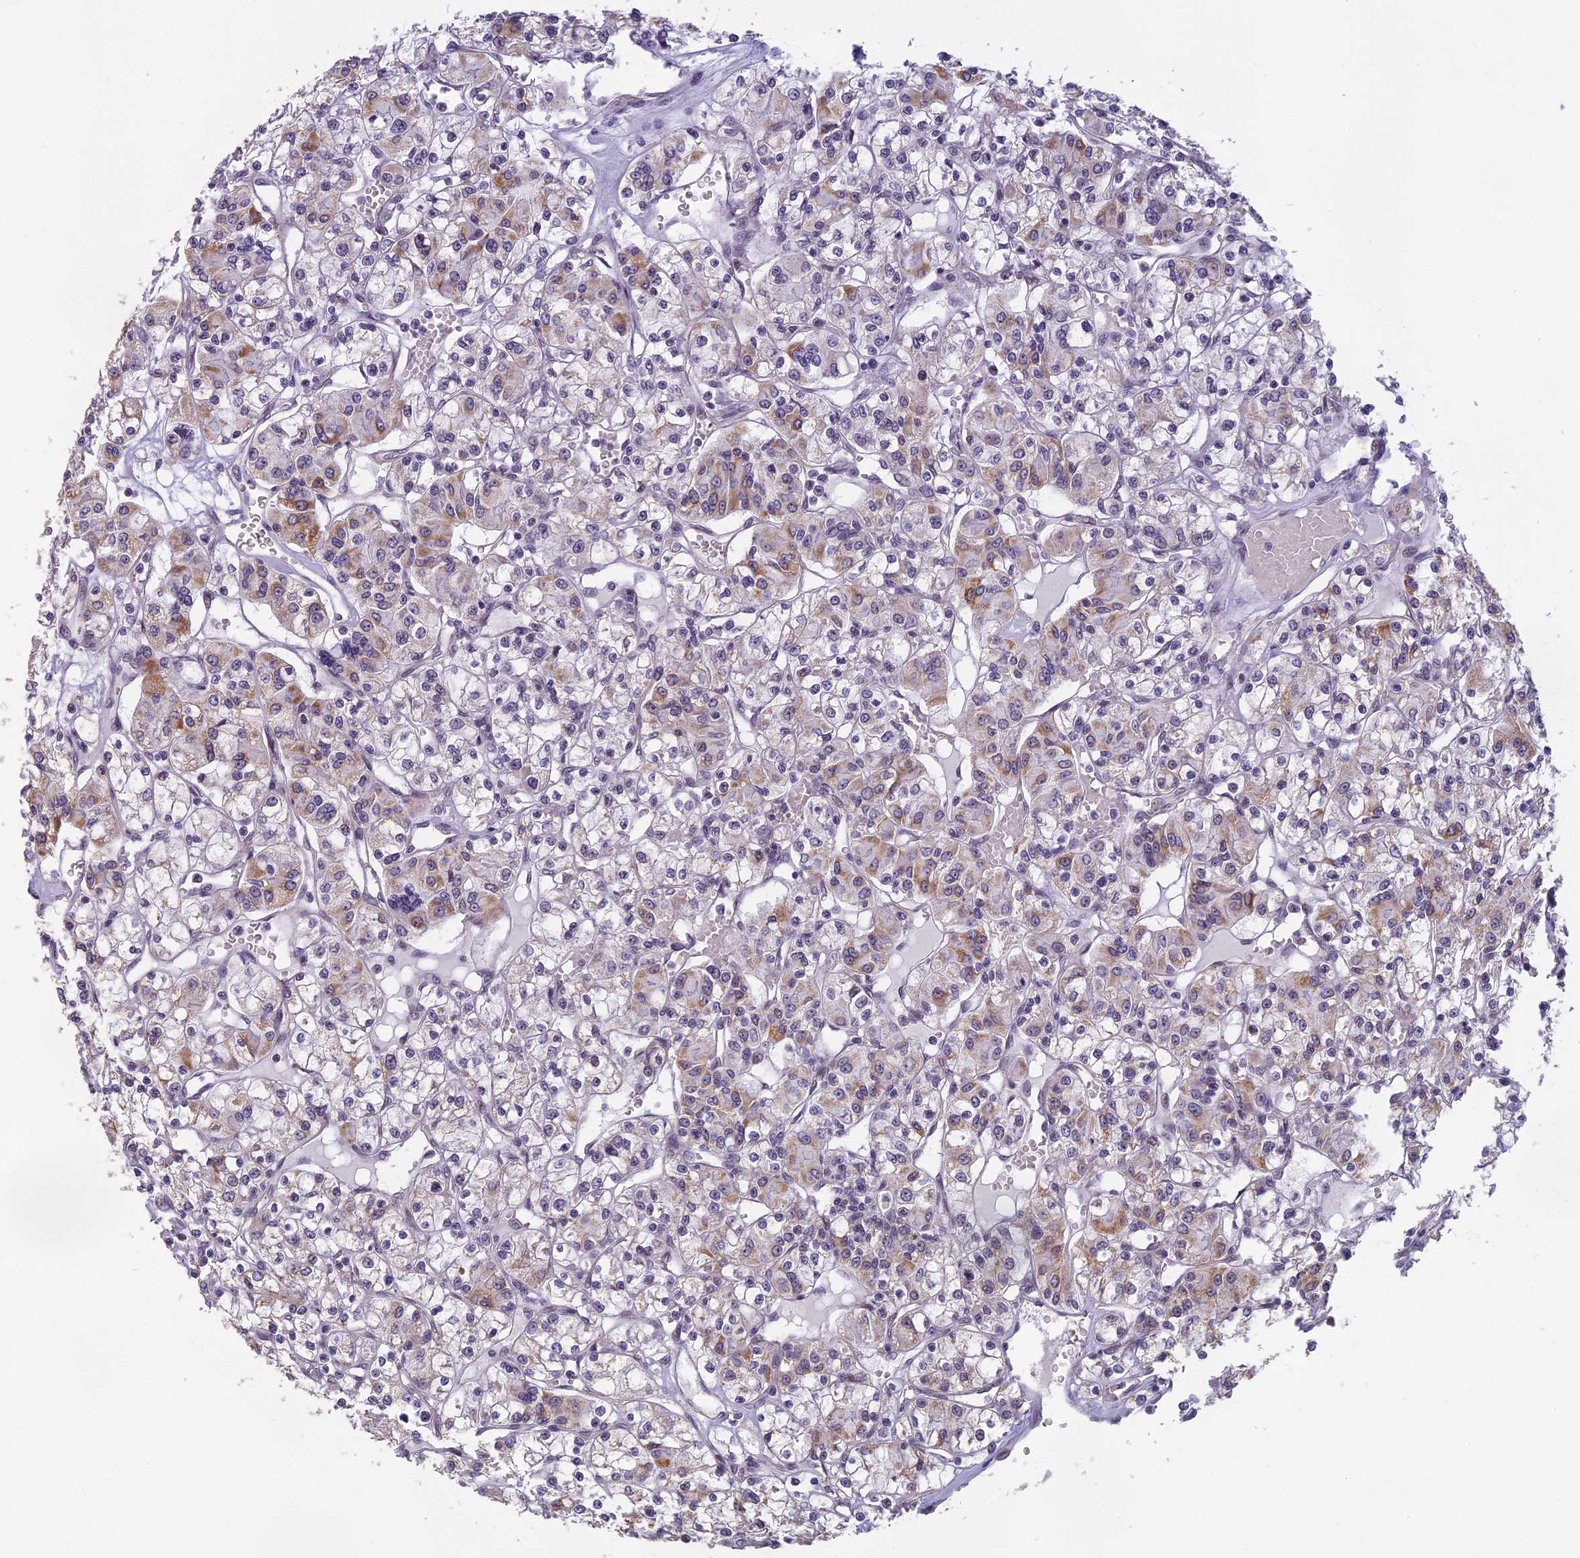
{"staining": {"intensity": "moderate", "quantity": "<25%", "location": "cytoplasmic/membranous"}, "tissue": "renal cancer", "cell_type": "Tumor cells", "image_type": "cancer", "snomed": [{"axis": "morphology", "description": "Adenocarcinoma, NOS"}, {"axis": "topography", "description": "Kidney"}], "caption": "High-power microscopy captured an immunohistochemistry (IHC) histopathology image of renal cancer, revealing moderate cytoplasmic/membranous positivity in approximately <25% of tumor cells. The staining is performed using DAB (3,3'-diaminobenzidine) brown chromogen to label protein expression. The nuclei are counter-stained blue using hematoxylin.", "gene": "MORF4L1", "patient": {"sex": "female", "age": 59}}